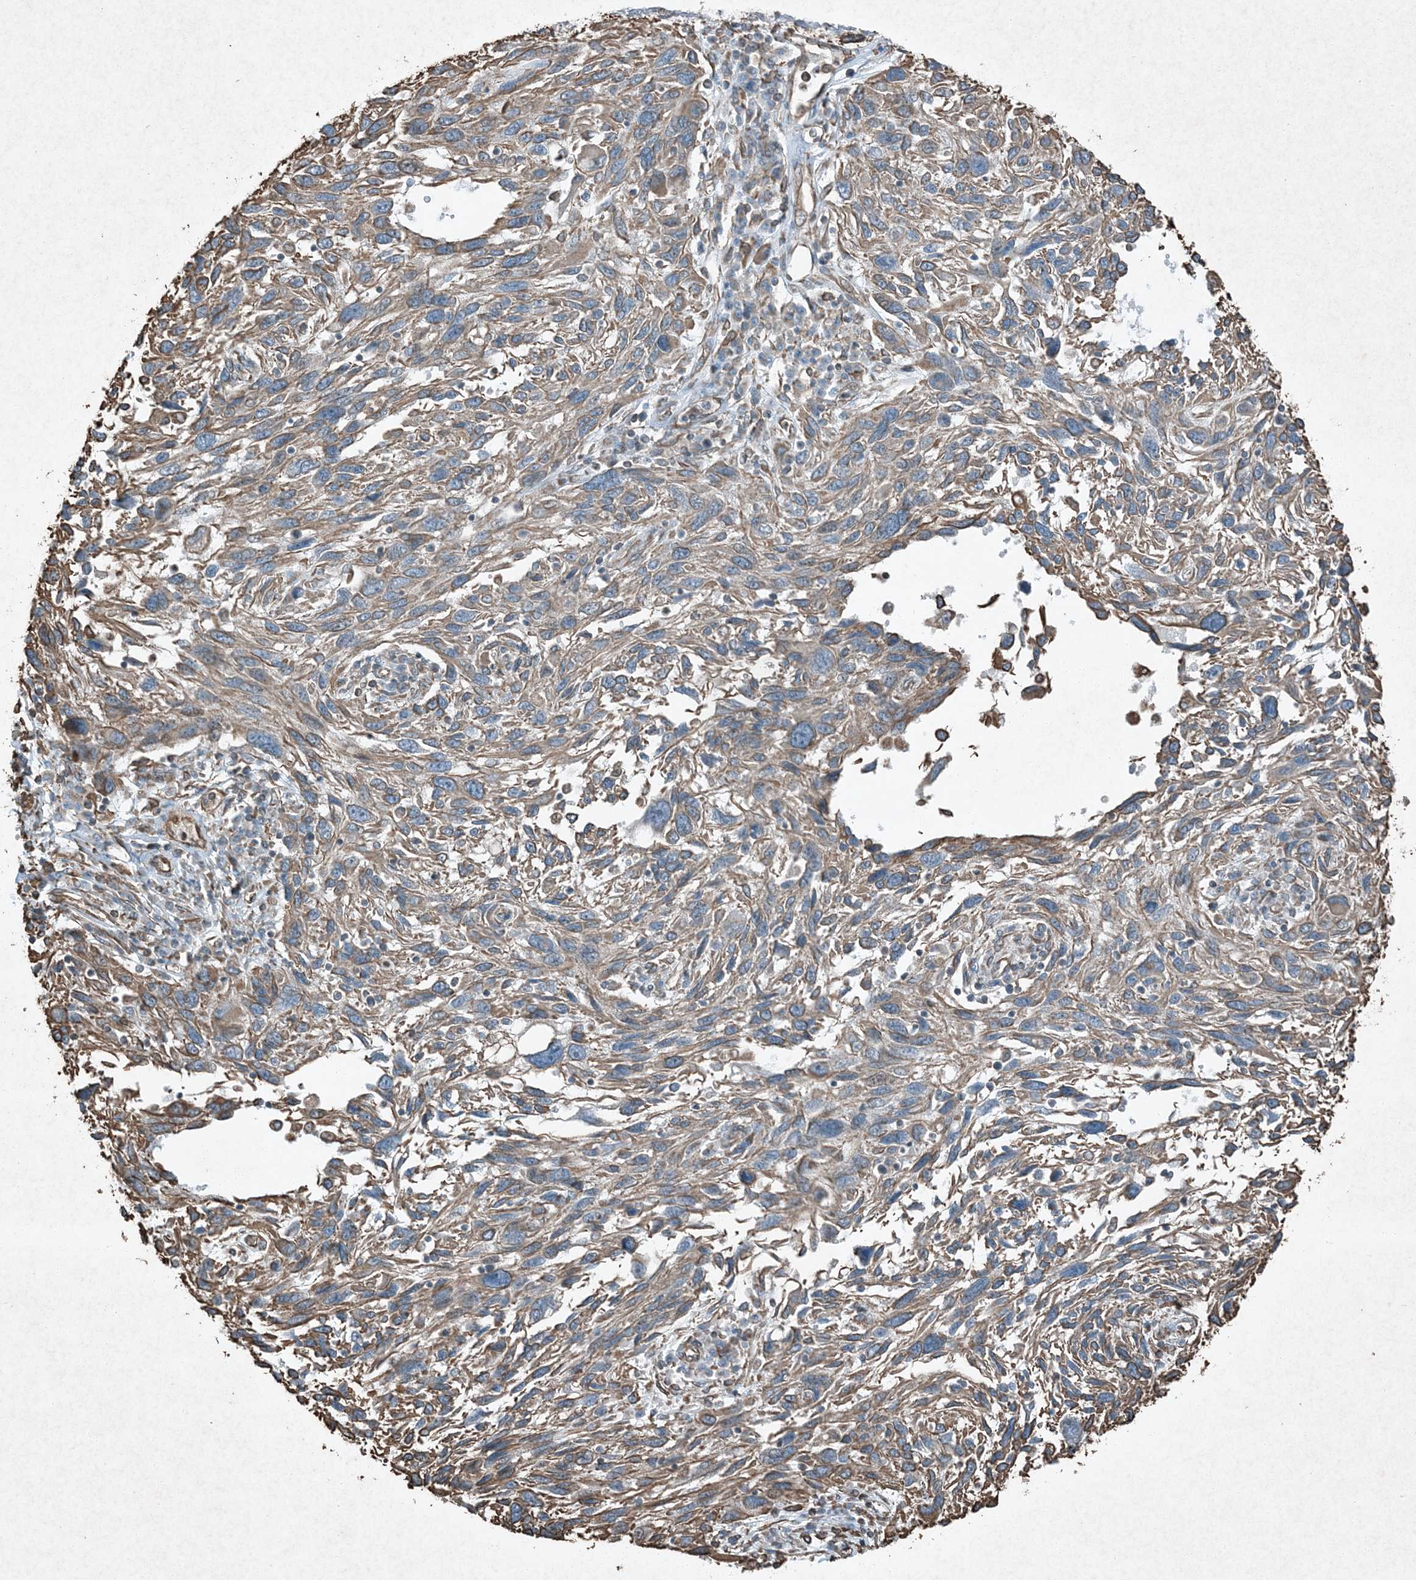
{"staining": {"intensity": "weak", "quantity": "25%-75%", "location": "cytoplasmic/membranous"}, "tissue": "melanoma", "cell_type": "Tumor cells", "image_type": "cancer", "snomed": [{"axis": "morphology", "description": "Malignant melanoma, NOS"}, {"axis": "topography", "description": "Skin"}], "caption": "Melanoma tissue demonstrates weak cytoplasmic/membranous staining in approximately 25%-75% of tumor cells", "gene": "RYK", "patient": {"sex": "male", "age": 53}}